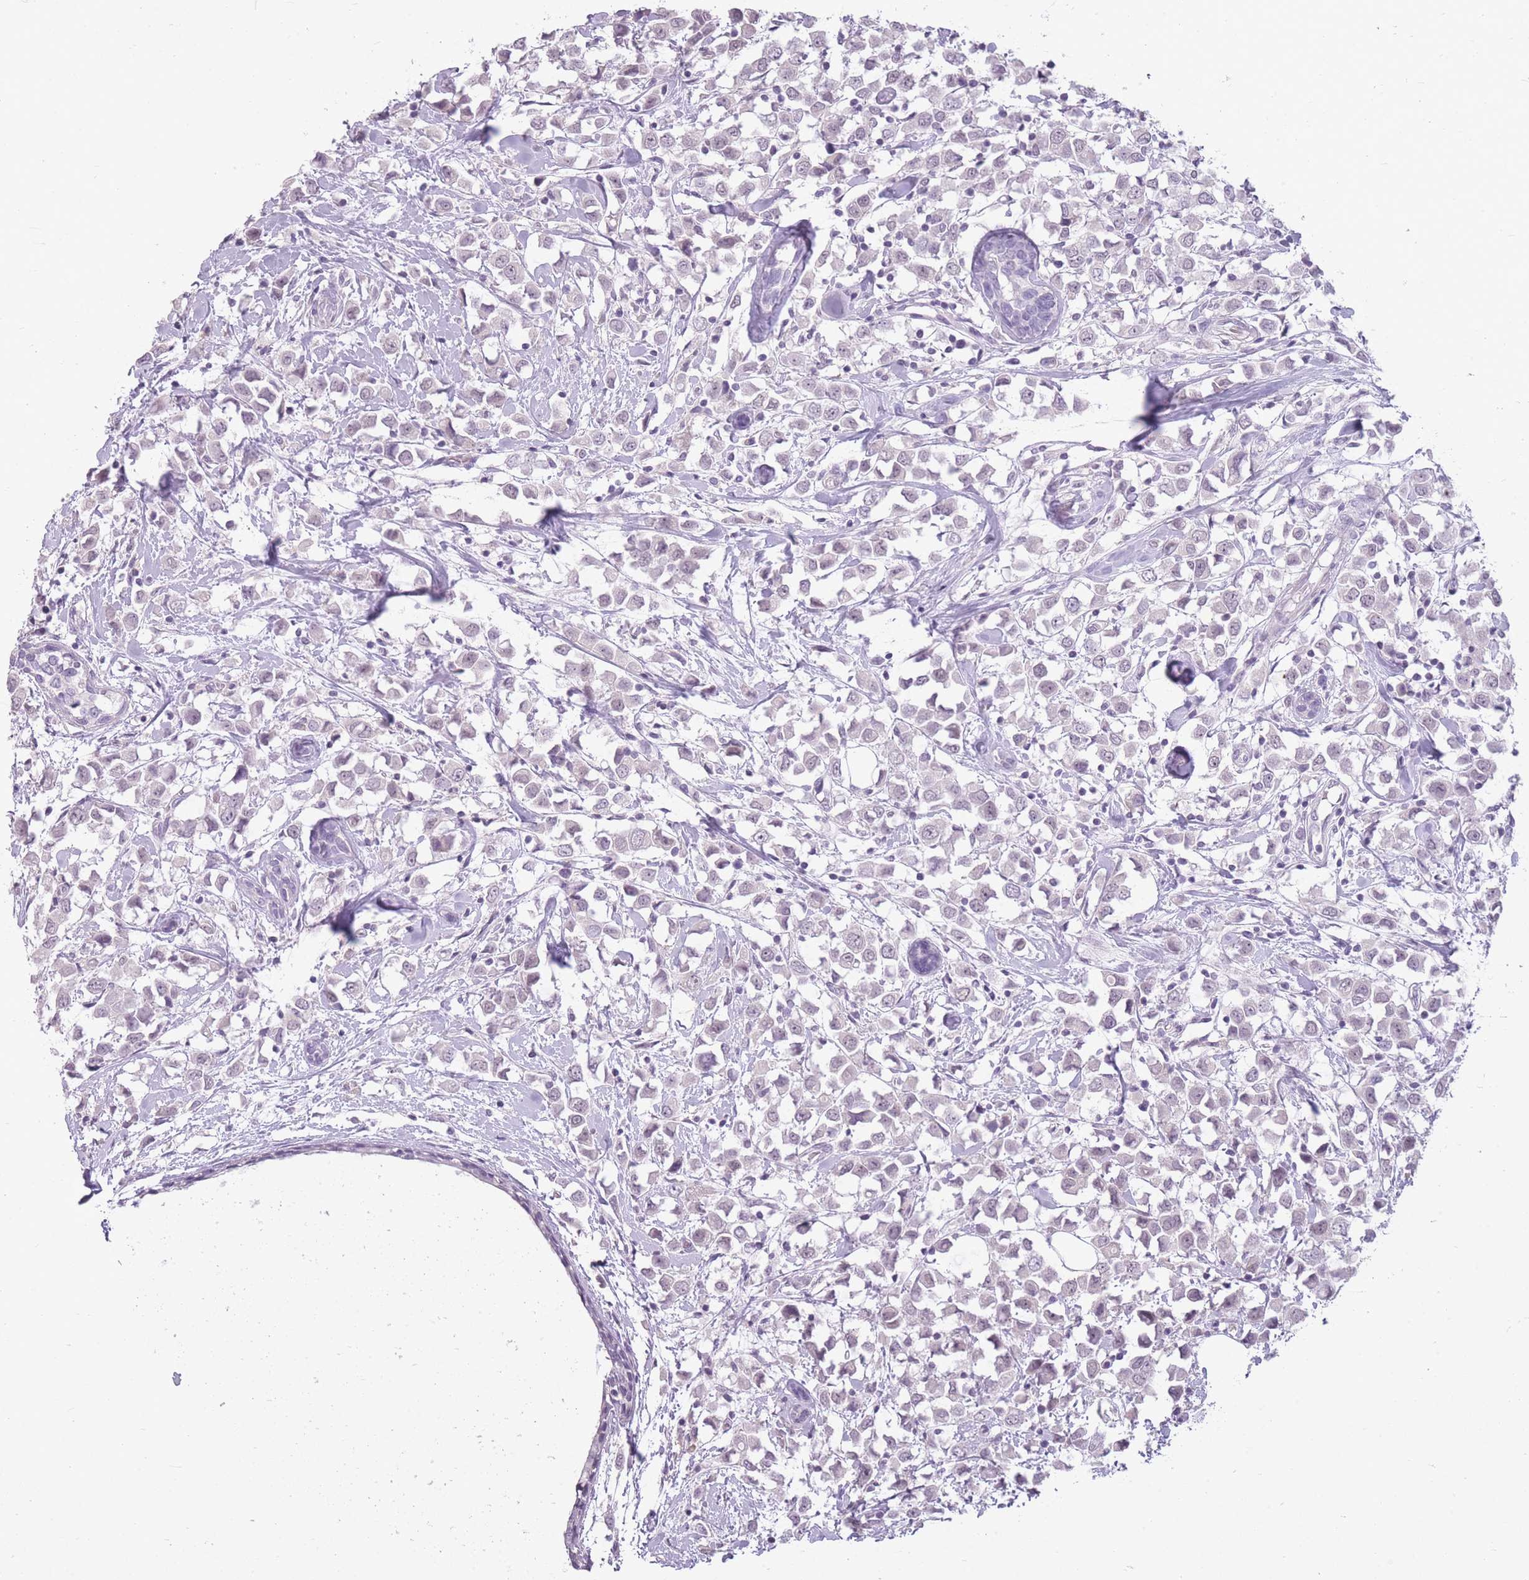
{"staining": {"intensity": "negative", "quantity": "none", "location": "none"}, "tissue": "breast cancer", "cell_type": "Tumor cells", "image_type": "cancer", "snomed": [{"axis": "morphology", "description": "Duct carcinoma"}, {"axis": "topography", "description": "Breast"}], "caption": "The immunohistochemistry (IHC) micrograph has no significant staining in tumor cells of breast invasive ductal carcinoma tissue. The staining was performed using DAB (3,3'-diaminobenzidine) to visualize the protein expression in brown, while the nuclei were stained in blue with hematoxylin (Magnification: 20x).", "gene": "ZBTB24", "patient": {"sex": "female", "age": 61}}